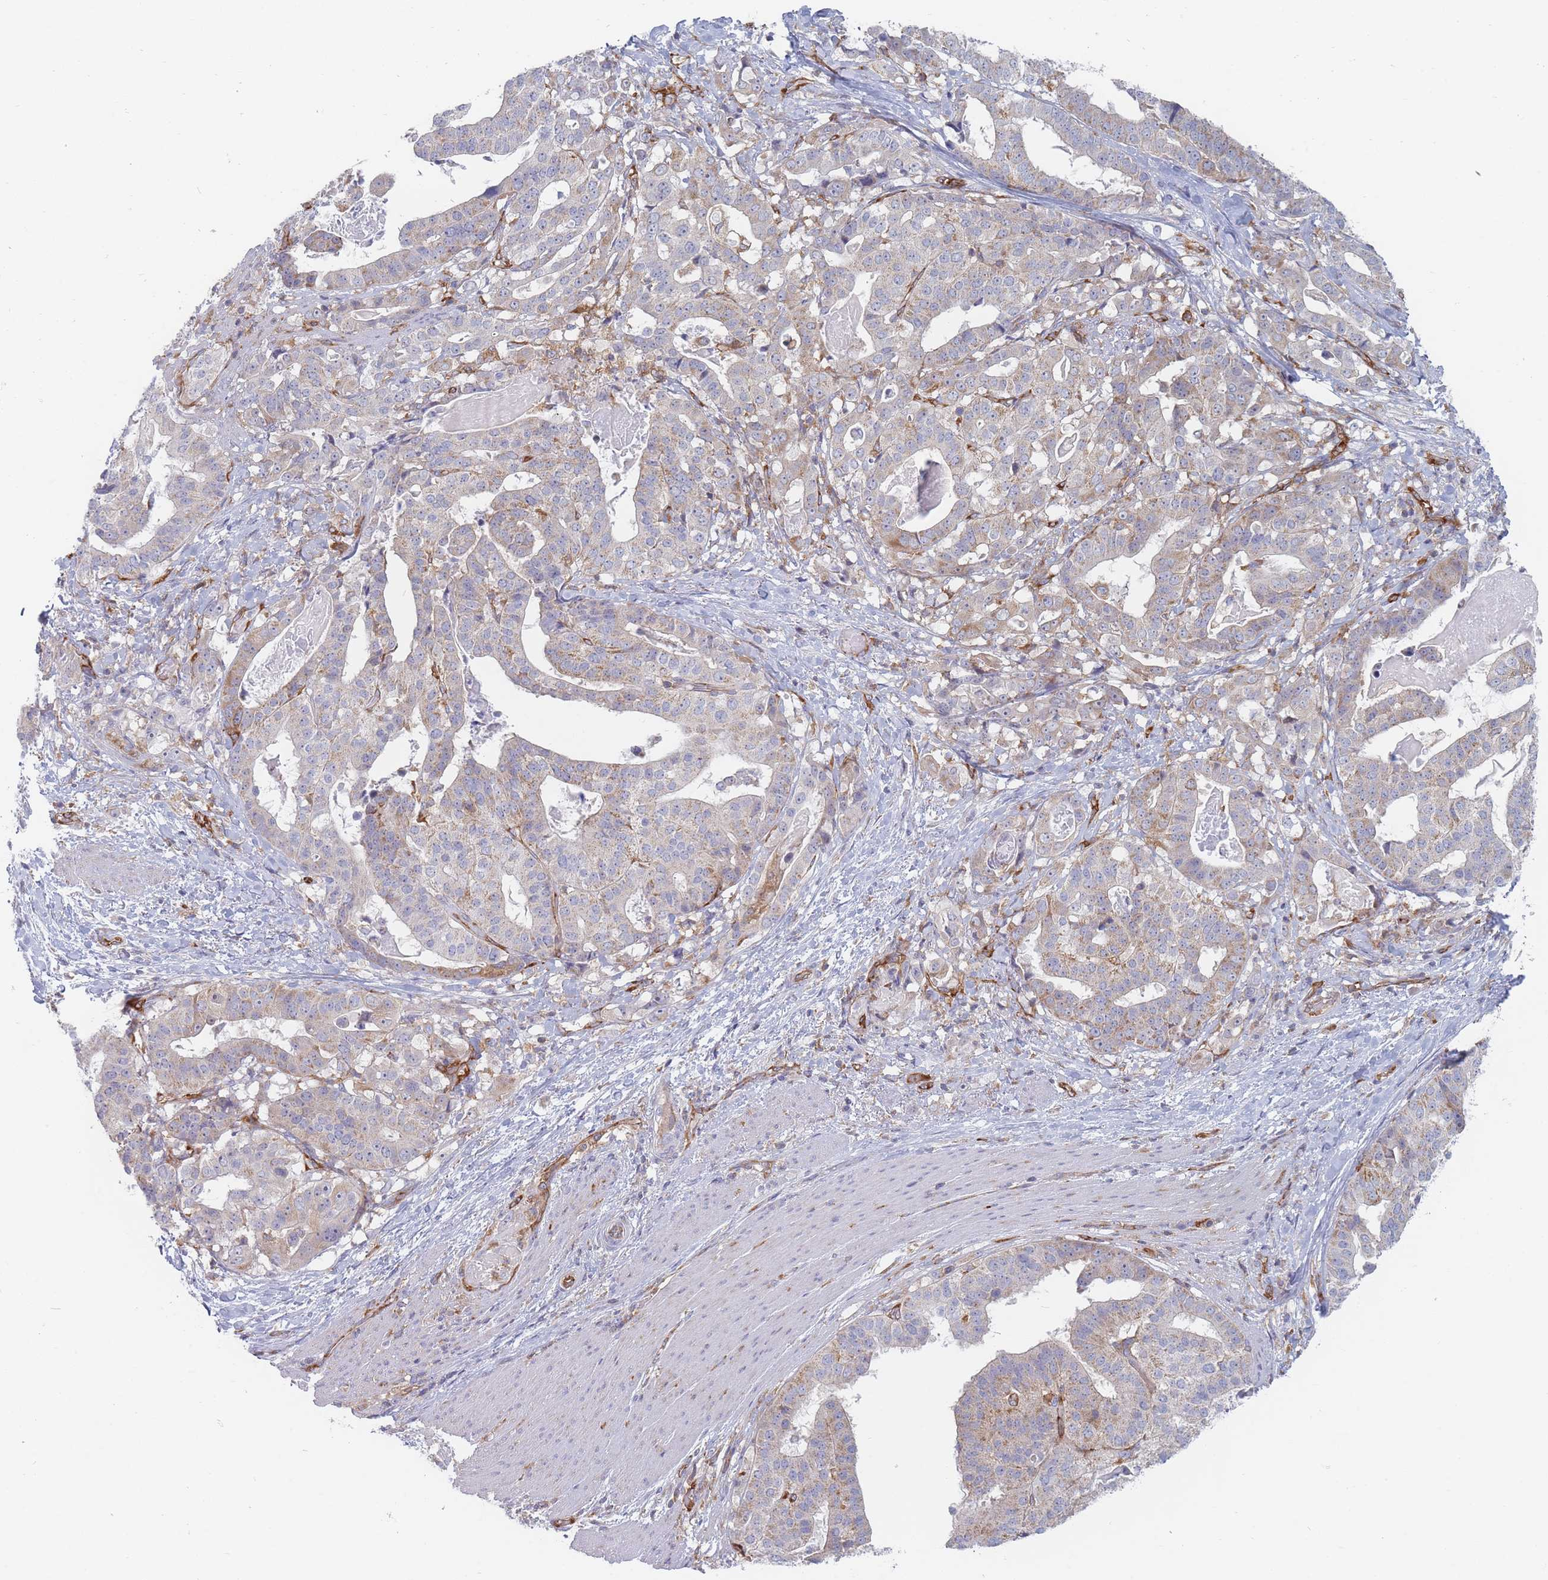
{"staining": {"intensity": "moderate", "quantity": "<25%", "location": "cytoplasmic/membranous"}, "tissue": "stomach cancer", "cell_type": "Tumor cells", "image_type": "cancer", "snomed": [{"axis": "morphology", "description": "Adenocarcinoma, NOS"}, {"axis": "topography", "description": "Stomach"}], "caption": "This photomicrograph reveals immunohistochemistry (IHC) staining of human stomach cancer (adenocarcinoma), with low moderate cytoplasmic/membranous staining in about <25% of tumor cells.", "gene": "MAP1S", "patient": {"sex": "male", "age": 48}}